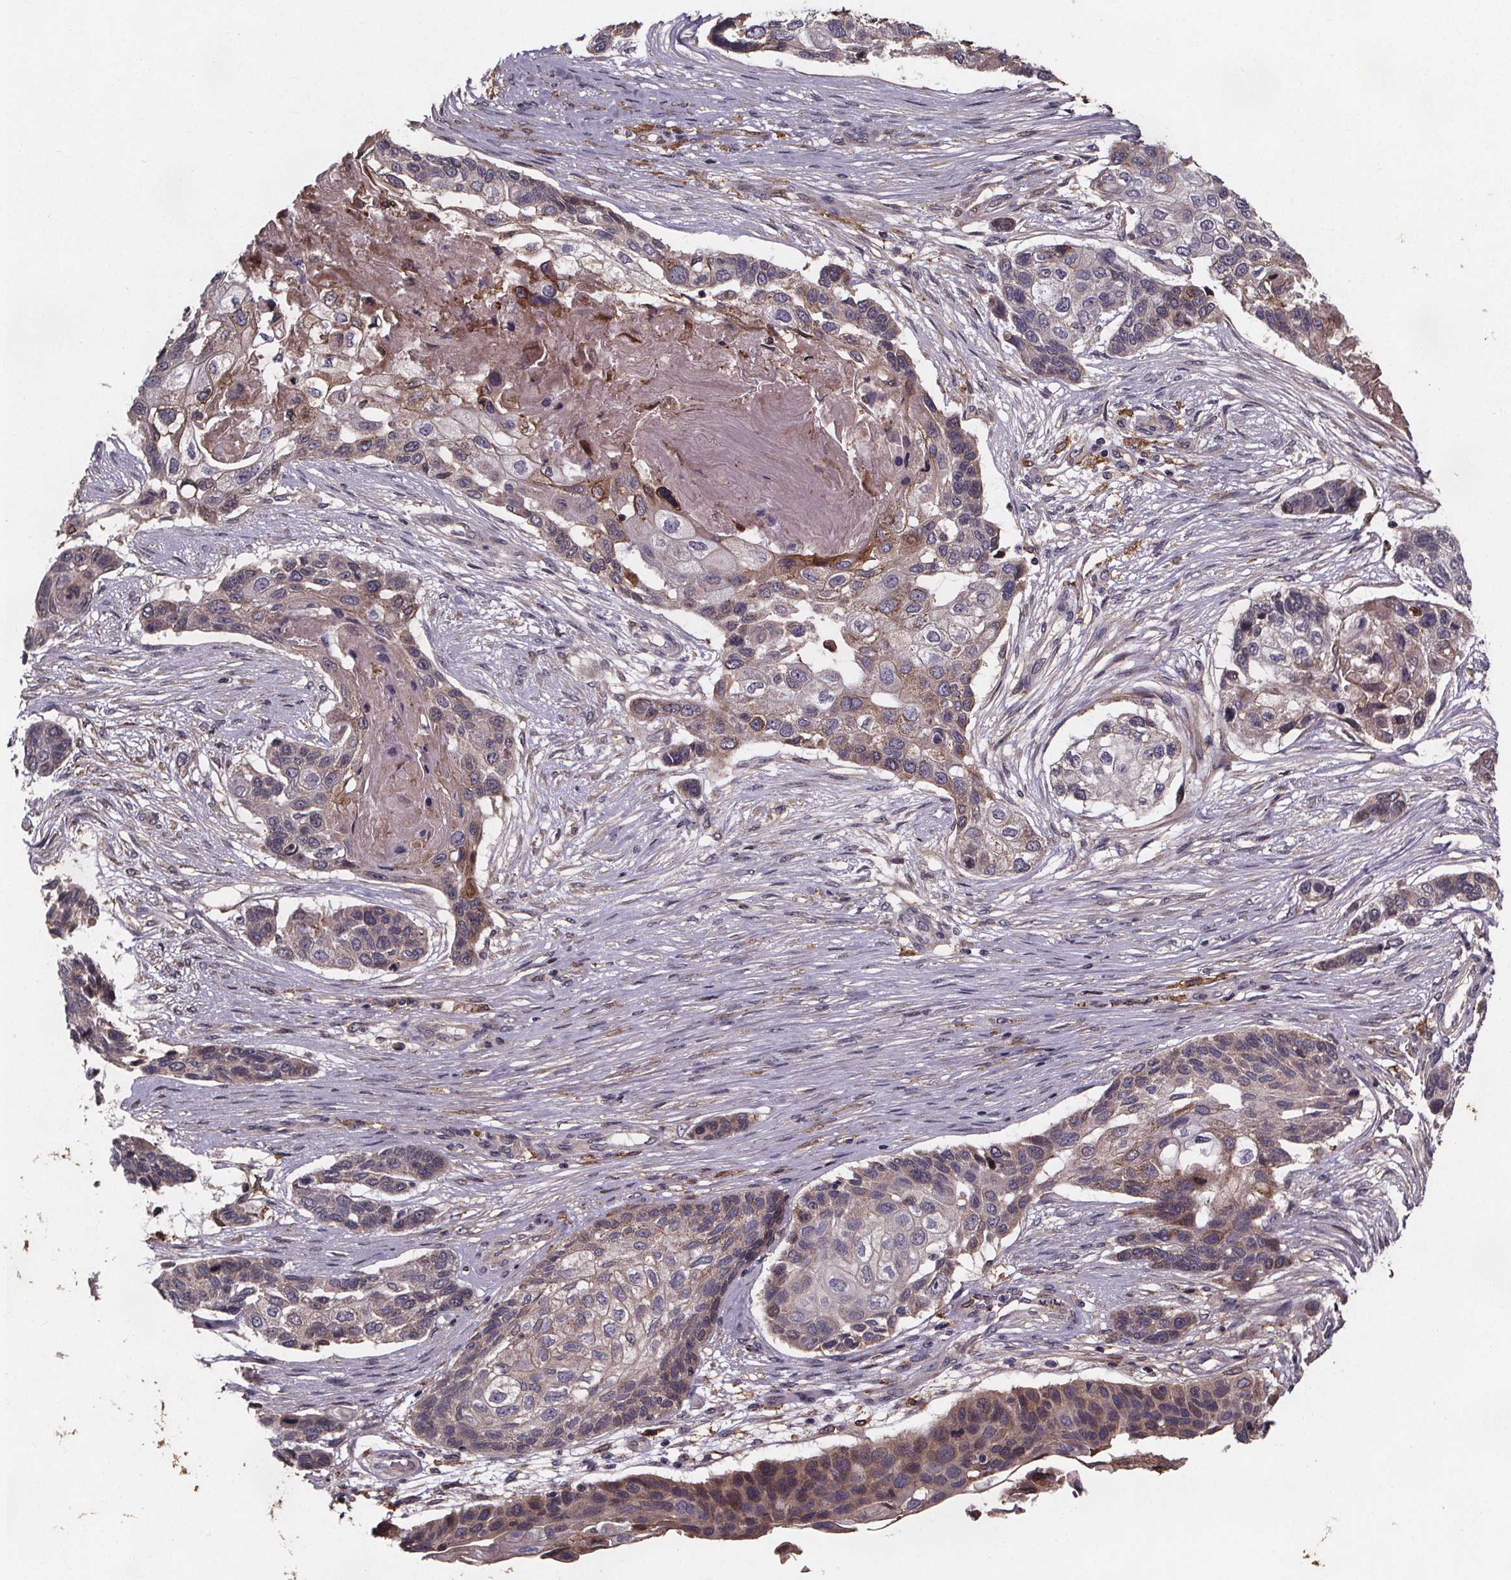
{"staining": {"intensity": "moderate", "quantity": "<25%", "location": "cytoplasmic/membranous"}, "tissue": "lung cancer", "cell_type": "Tumor cells", "image_type": "cancer", "snomed": [{"axis": "morphology", "description": "Squamous cell carcinoma, NOS"}, {"axis": "topography", "description": "Lung"}], "caption": "Moderate cytoplasmic/membranous staining is appreciated in about <25% of tumor cells in lung cancer (squamous cell carcinoma). (DAB = brown stain, brightfield microscopy at high magnification).", "gene": "FASTKD3", "patient": {"sex": "male", "age": 69}}